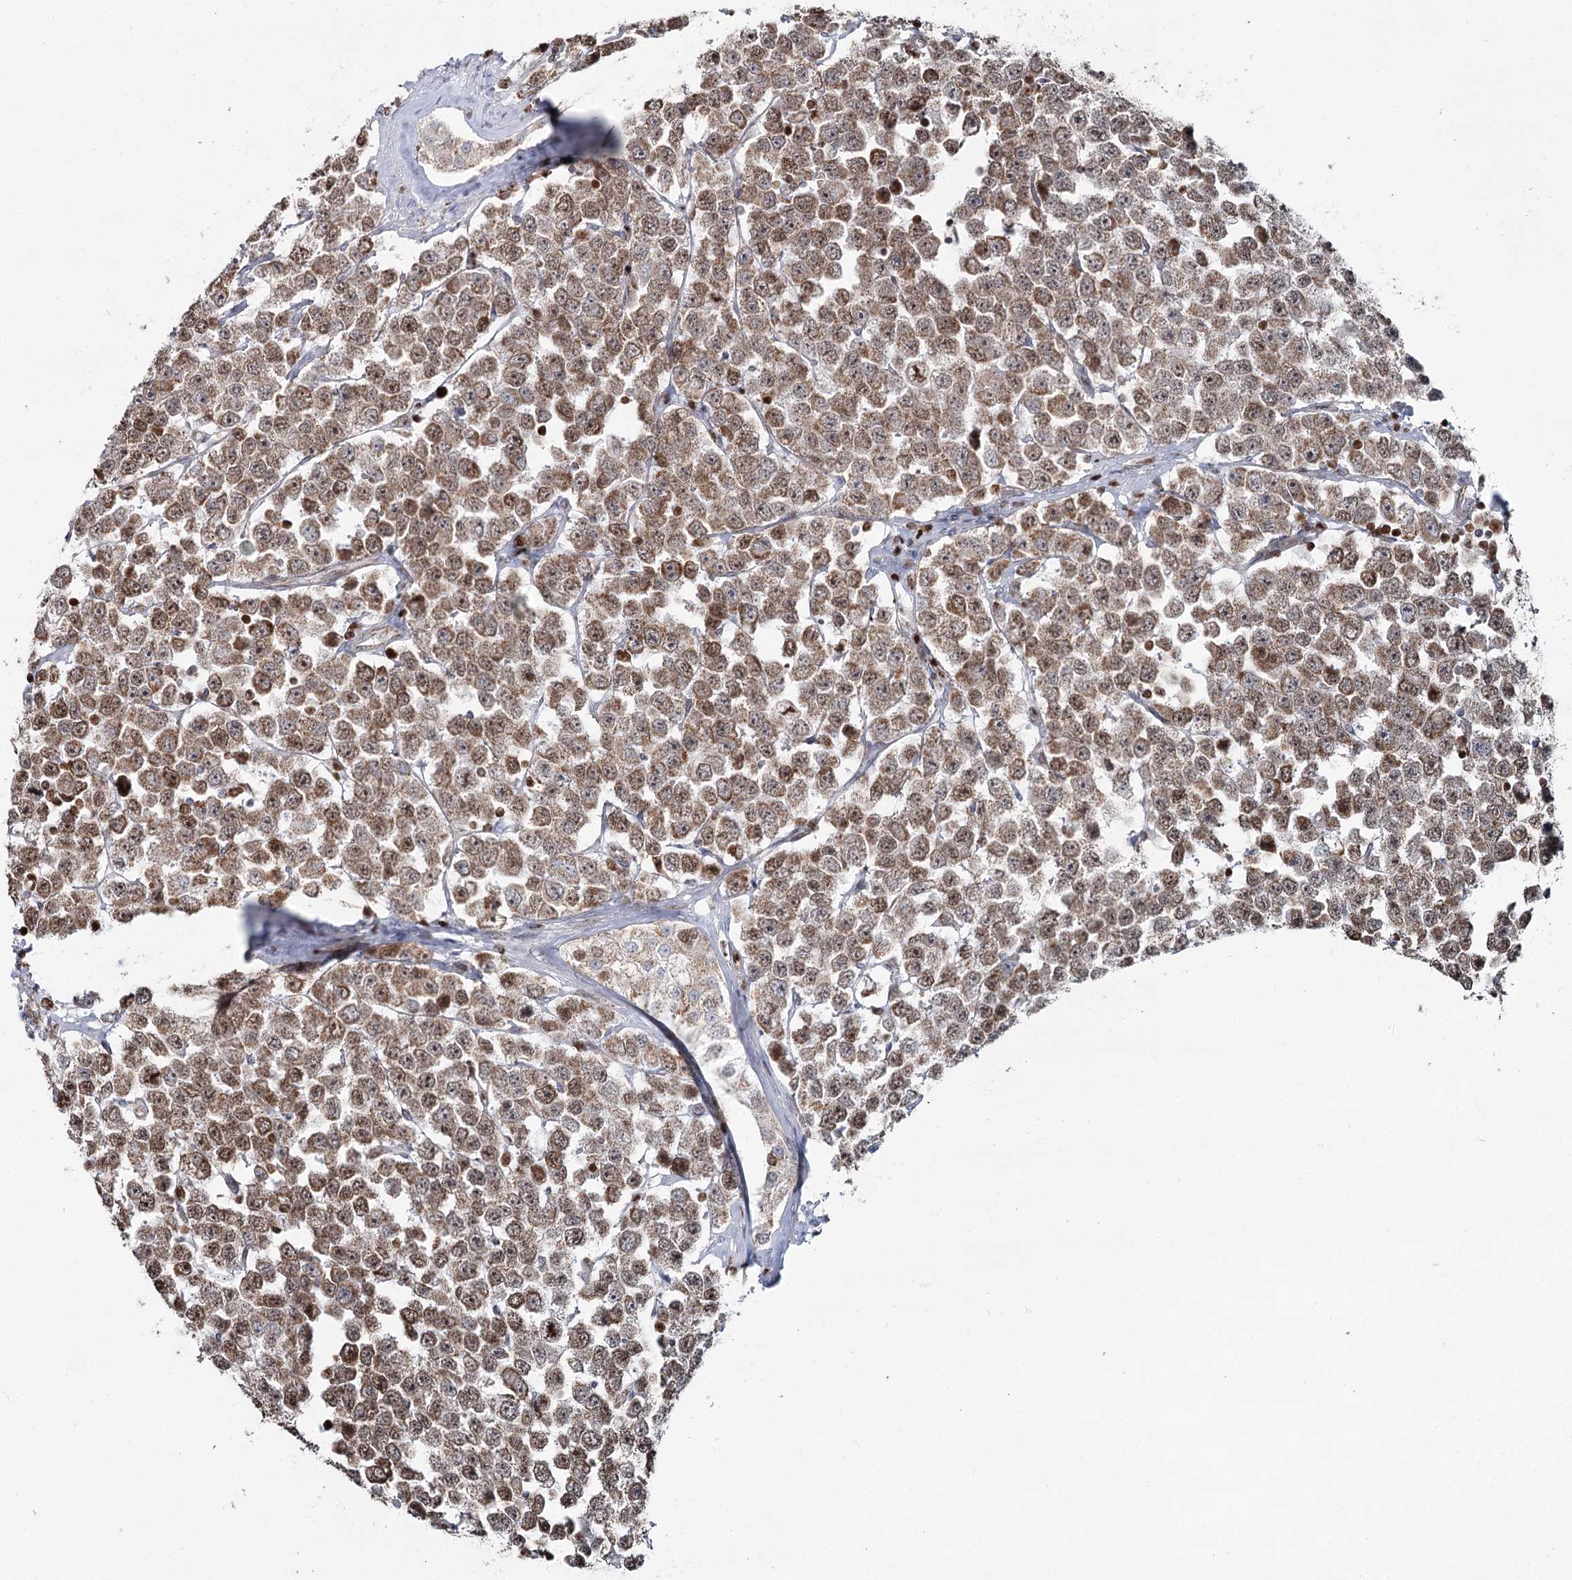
{"staining": {"intensity": "moderate", "quantity": ">75%", "location": "cytoplasmic/membranous,nuclear"}, "tissue": "testis cancer", "cell_type": "Tumor cells", "image_type": "cancer", "snomed": [{"axis": "morphology", "description": "Seminoma, NOS"}, {"axis": "topography", "description": "Testis"}], "caption": "Protein expression analysis of testis cancer (seminoma) demonstrates moderate cytoplasmic/membranous and nuclear positivity in approximately >75% of tumor cells.", "gene": "PDHX", "patient": {"sex": "male", "age": 28}}